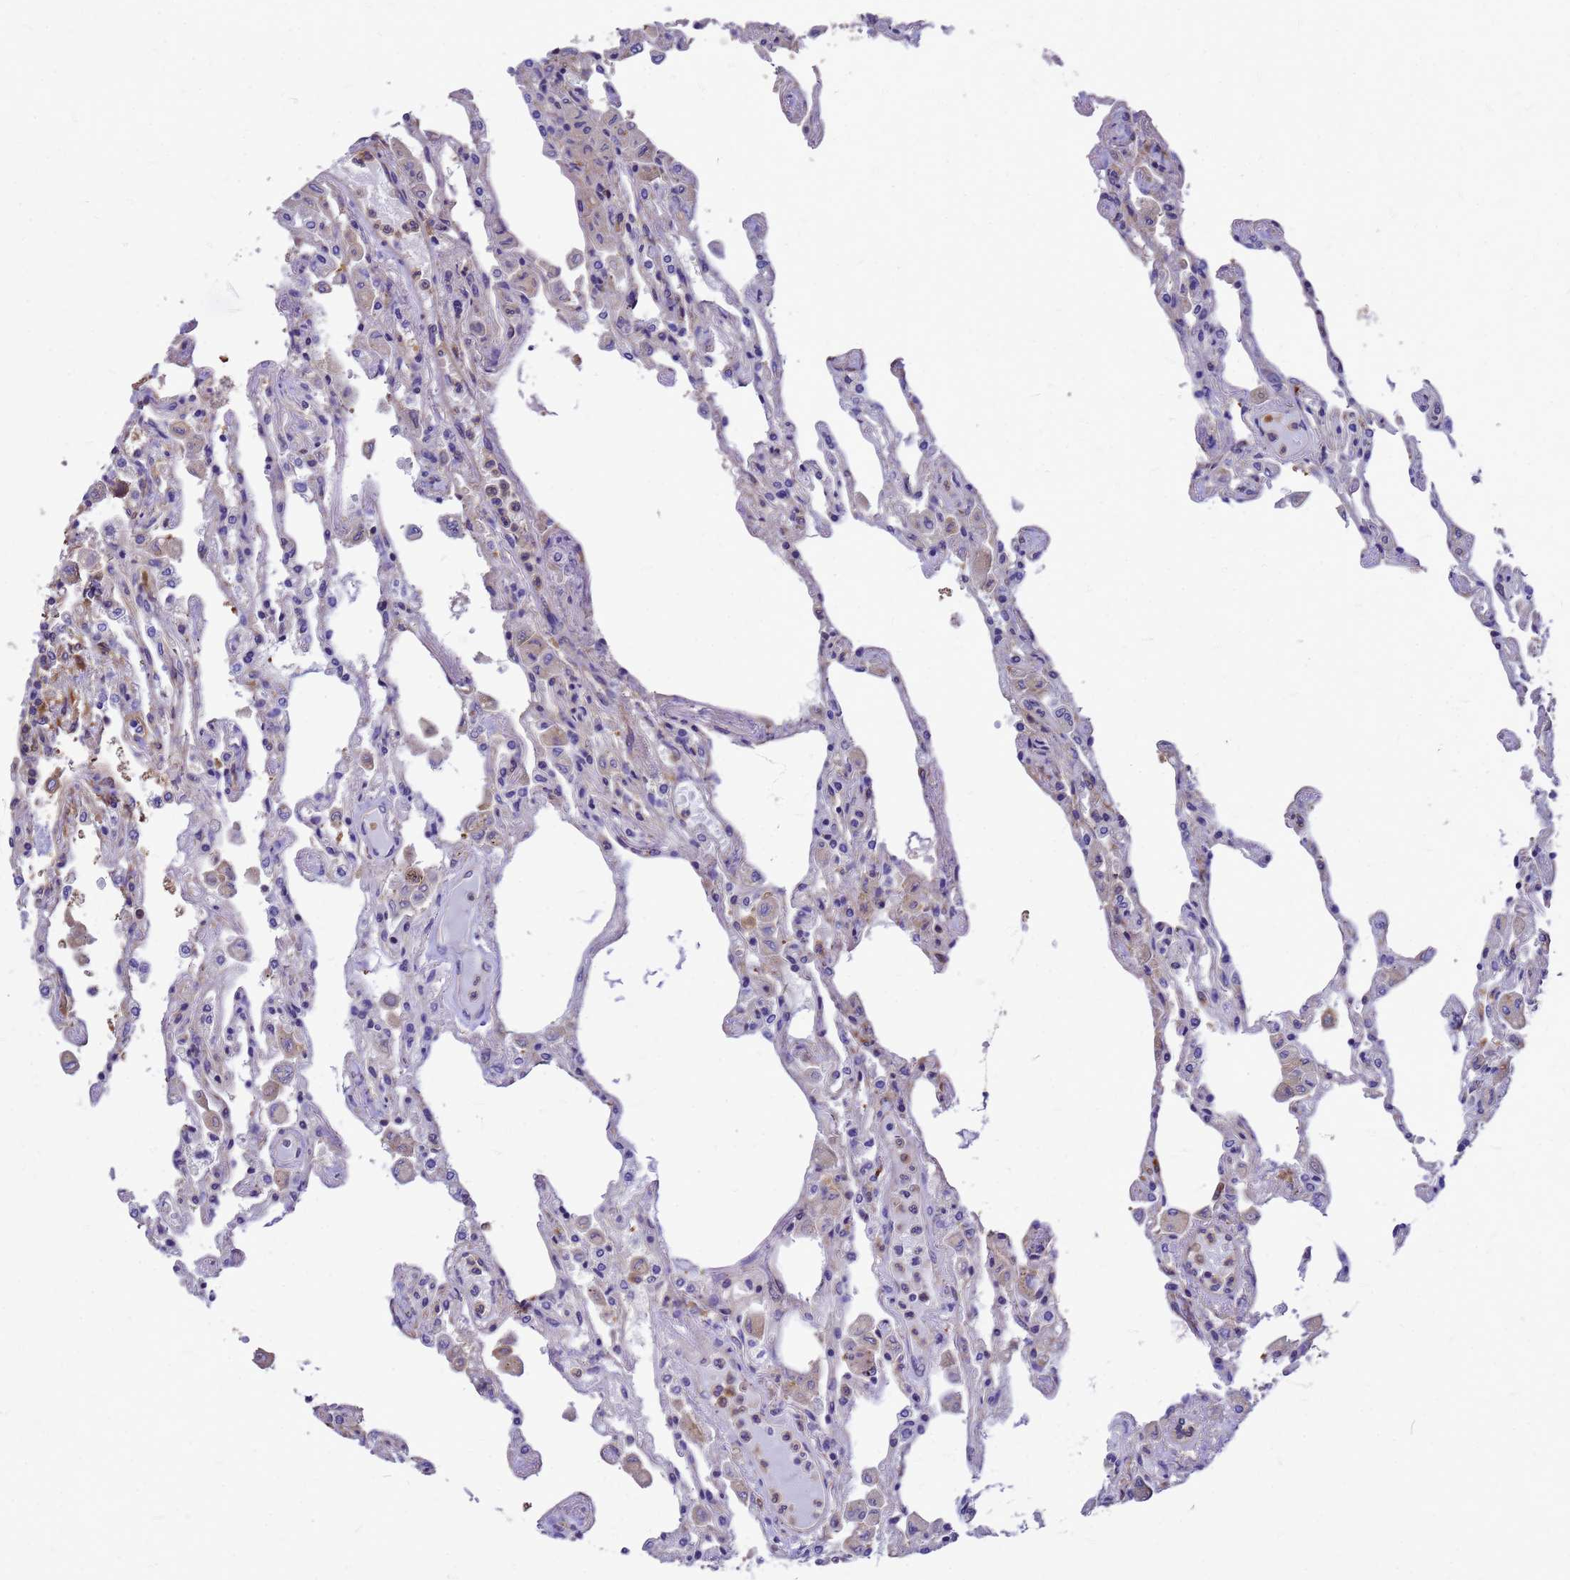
{"staining": {"intensity": "negative", "quantity": "none", "location": "none"}, "tissue": "lung", "cell_type": "Alveolar cells", "image_type": "normal", "snomed": [{"axis": "morphology", "description": "Normal tissue, NOS"}, {"axis": "topography", "description": "Bronchus"}, {"axis": "topography", "description": "Lung"}], "caption": "Immunohistochemical staining of normal human lung reveals no significant staining in alveolar cells.", "gene": "GID4", "patient": {"sex": "female", "age": 49}}